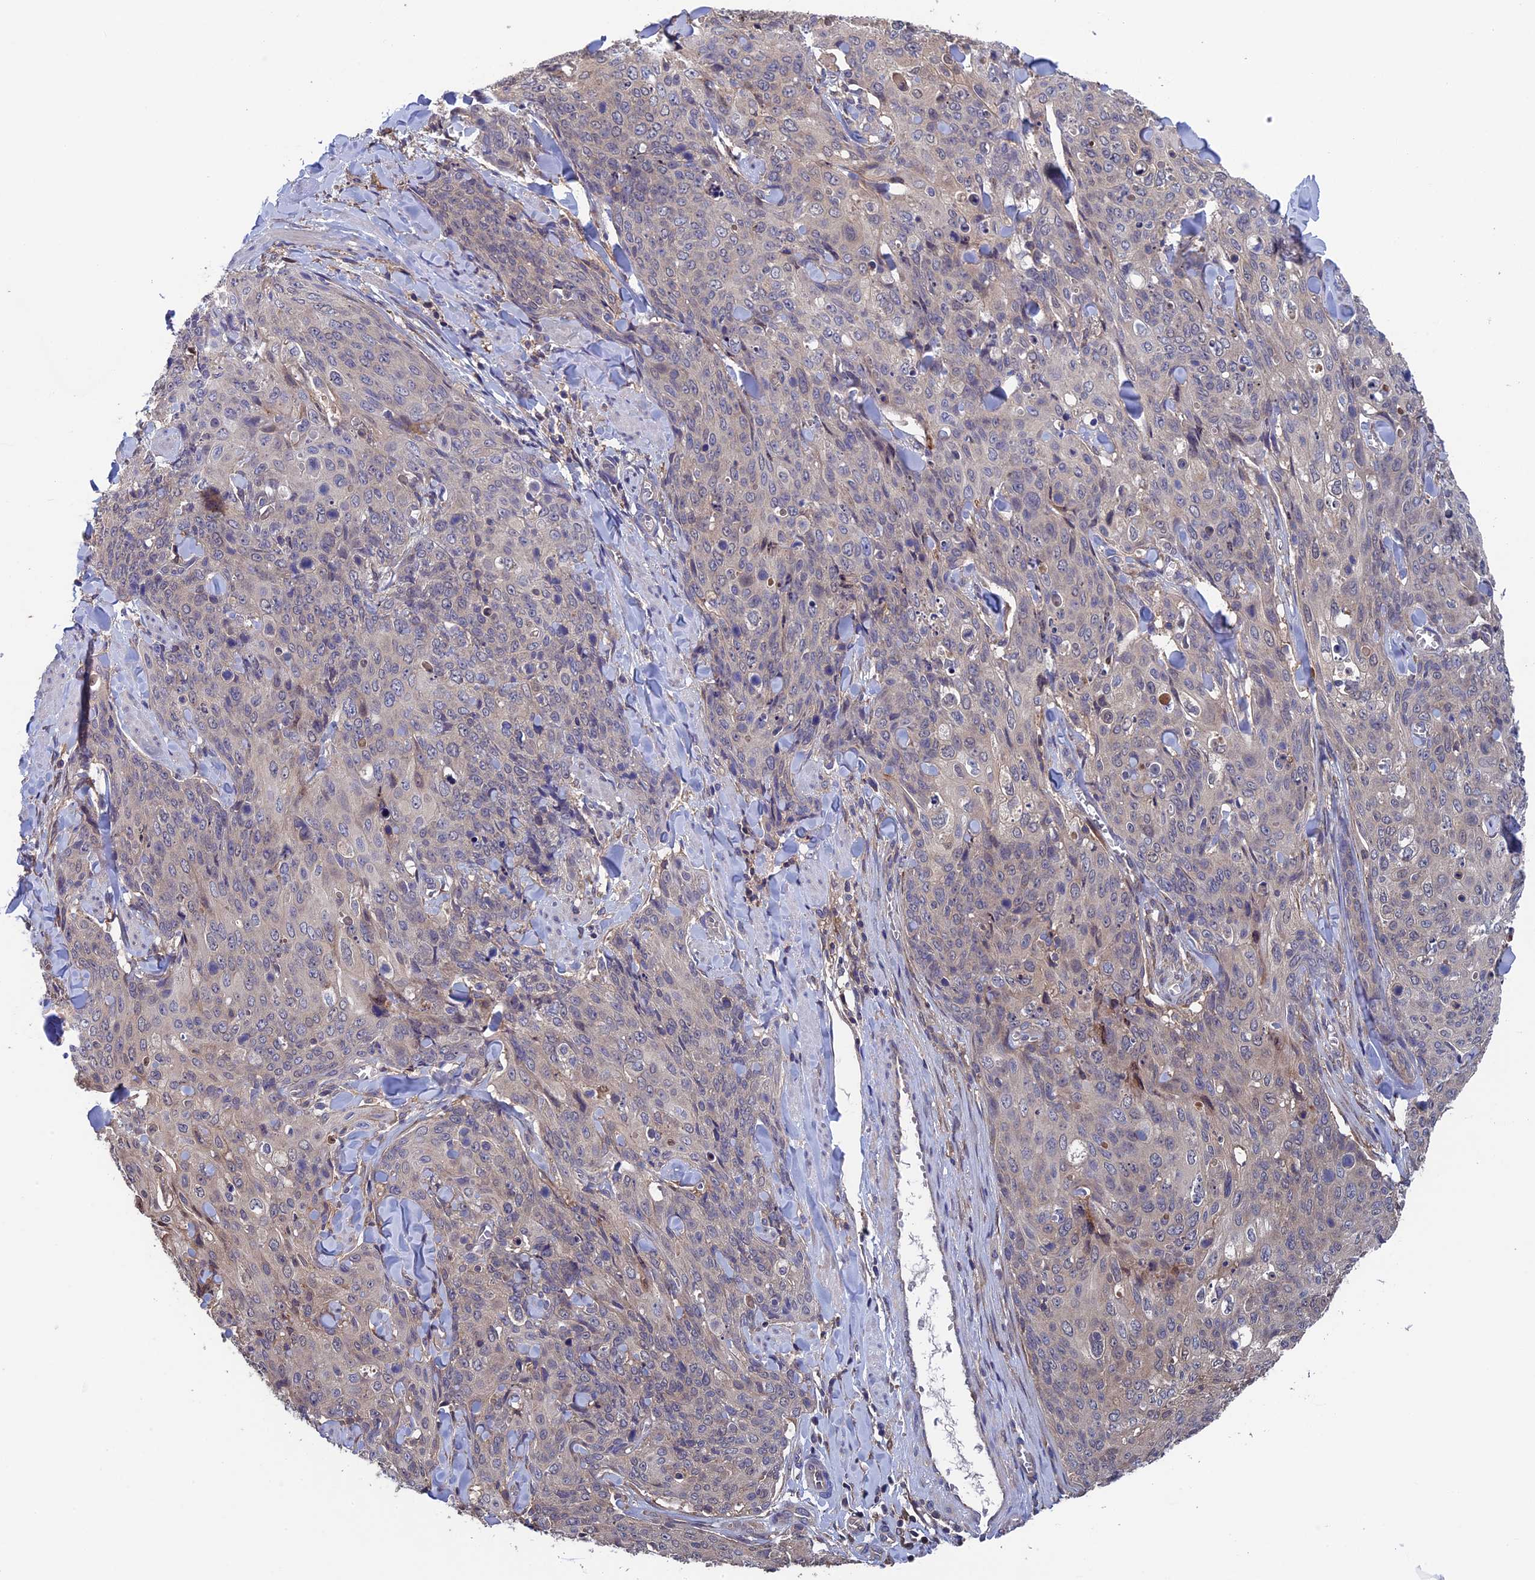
{"staining": {"intensity": "negative", "quantity": "none", "location": "none"}, "tissue": "skin cancer", "cell_type": "Tumor cells", "image_type": "cancer", "snomed": [{"axis": "morphology", "description": "Squamous cell carcinoma, NOS"}, {"axis": "topography", "description": "Skin"}, {"axis": "topography", "description": "Vulva"}], "caption": "This is an IHC histopathology image of skin cancer. There is no staining in tumor cells.", "gene": "LCMT1", "patient": {"sex": "female", "age": 85}}